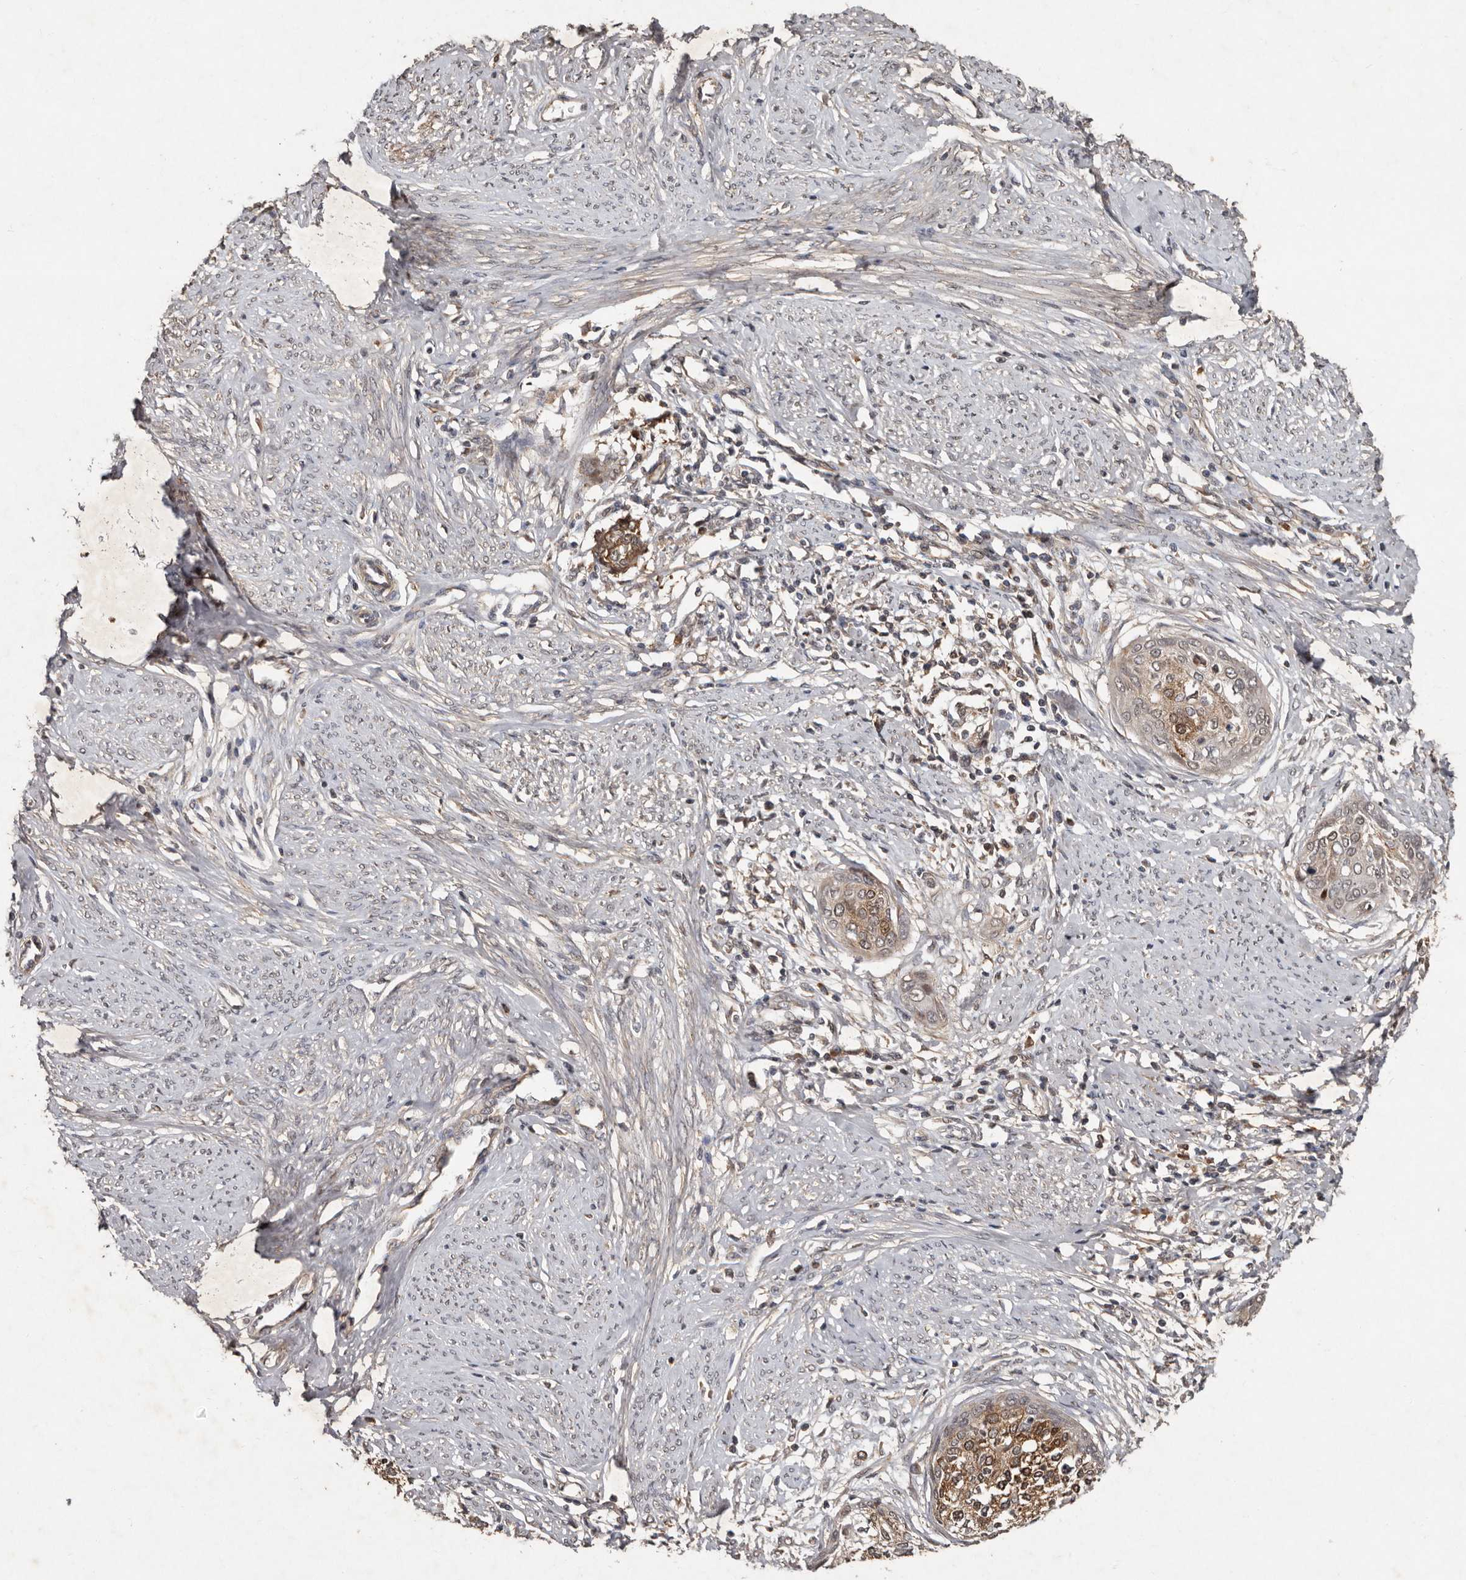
{"staining": {"intensity": "moderate", "quantity": "25%-75%", "location": "cytoplasmic/membranous,nuclear"}, "tissue": "cervical cancer", "cell_type": "Tumor cells", "image_type": "cancer", "snomed": [{"axis": "morphology", "description": "Squamous cell carcinoma, NOS"}, {"axis": "topography", "description": "Cervix"}], "caption": "Squamous cell carcinoma (cervical) was stained to show a protein in brown. There is medium levels of moderate cytoplasmic/membranous and nuclear staining in about 25%-75% of tumor cells. Immunohistochemistry stains the protein of interest in brown and the nuclei are stained blue.", "gene": "KIF26B", "patient": {"sex": "female", "age": 37}}